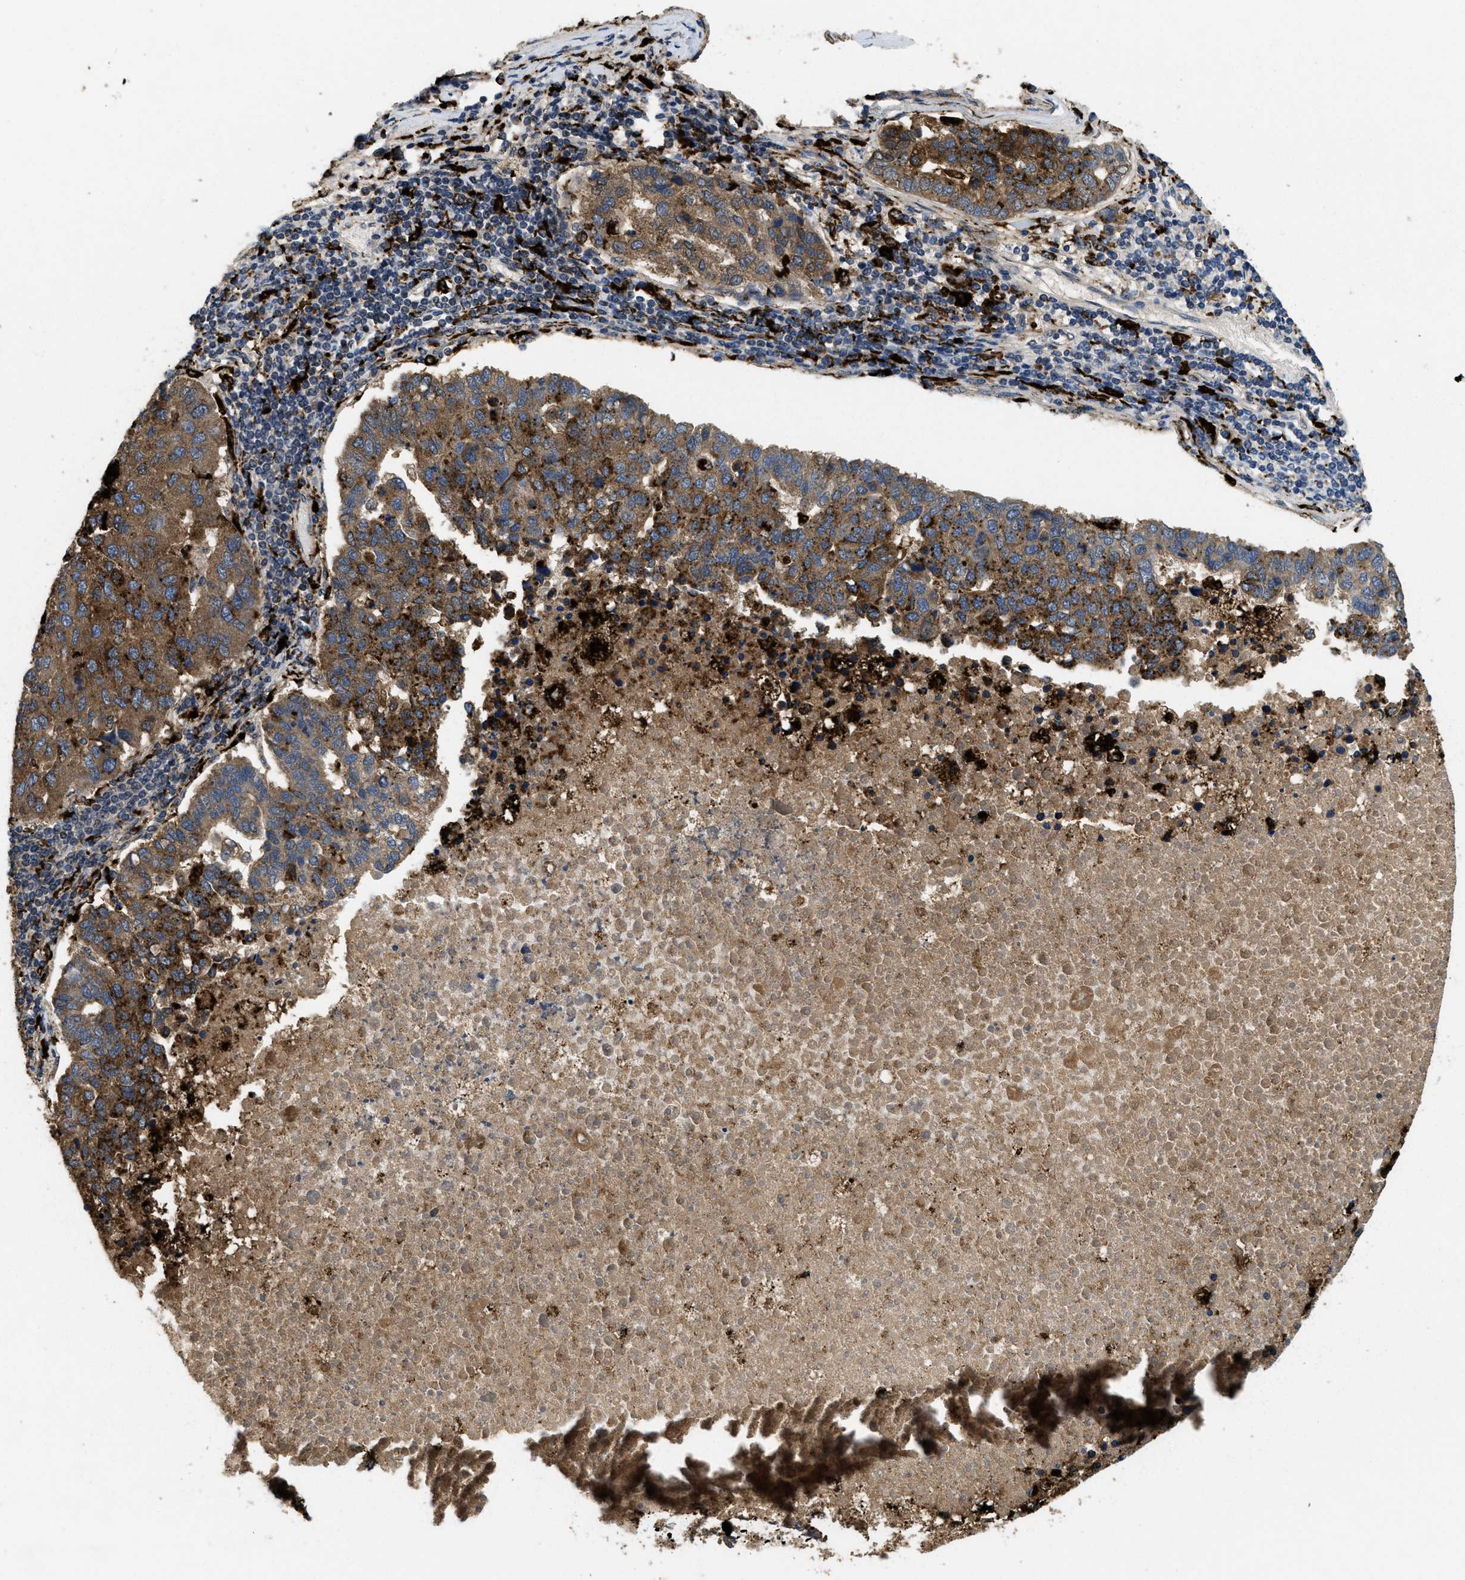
{"staining": {"intensity": "moderate", "quantity": ">75%", "location": "cytoplasmic/membranous"}, "tissue": "pancreatic cancer", "cell_type": "Tumor cells", "image_type": "cancer", "snomed": [{"axis": "morphology", "description": "Adenocarcinoma, NOS"}, {"axis": "topography", "description": "Pancreas"}], "caption": "This histopathology image demonstrates adenocarcinoma (pancreatic) stained with immunohistochemistry to label a protein in brown. The cytoplasmic/membranous of tumor cells show moderate positivity for the protein. Nuclei are counter-stained blue.", "gene": "BMPR2", "patient": {"sex": "female", "age": 61}}